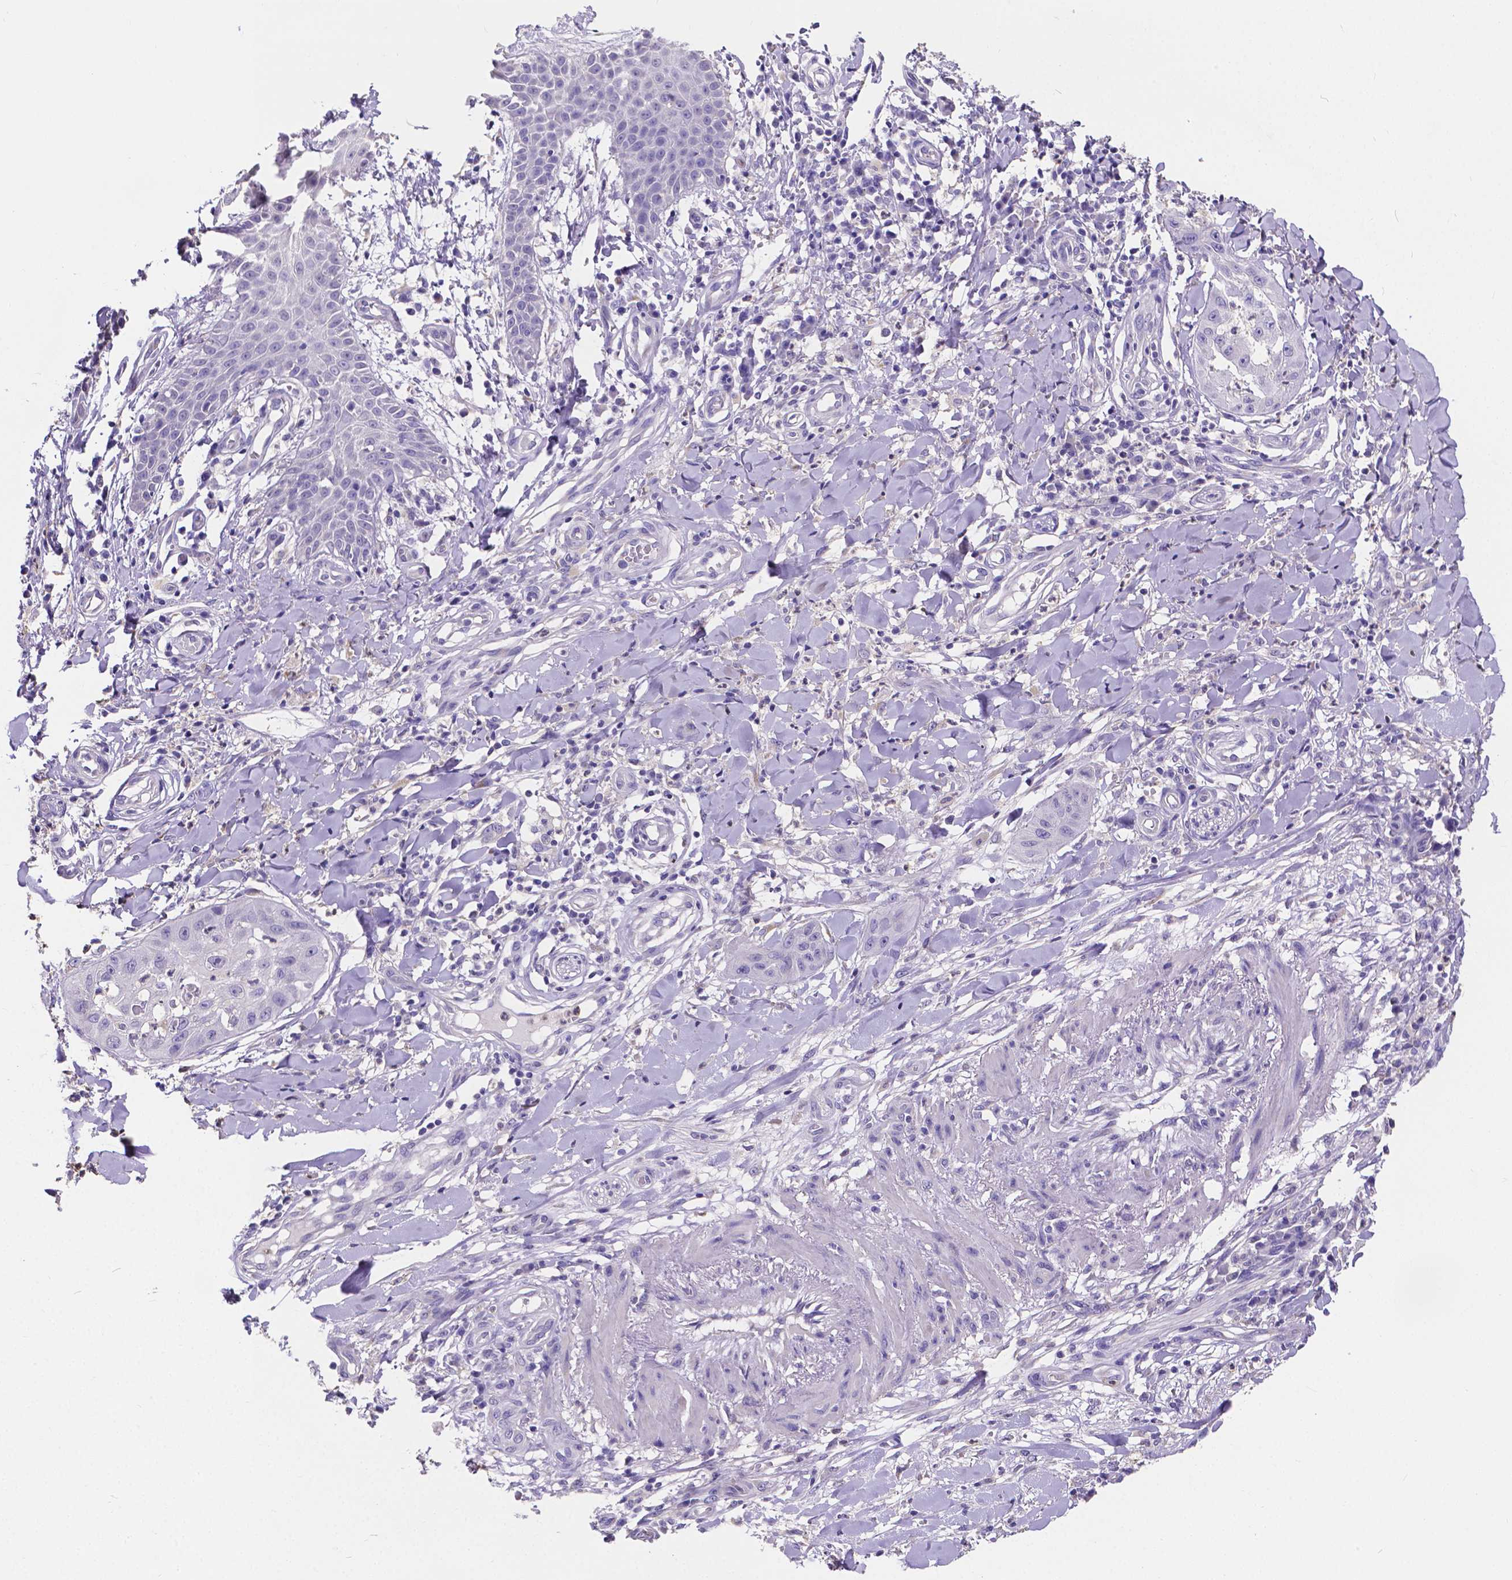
{"staining": {"intensity": "negative", "quantity": "none", "location": "none"}, "tissue": "skin cancer", "cell_type": "Tumor cells", "image_type": "cancer", "snomed": [{"axis": "morphology", "description": "Squamous cell carcinoma, NOS"}, {"axis": "topography", "description": "Skin"}], "caption": "Tumor cells show no significant protein expression in skin cancer.", "gene": "ATP6V1D", "patient": {"sex": "male", "age": 70}}